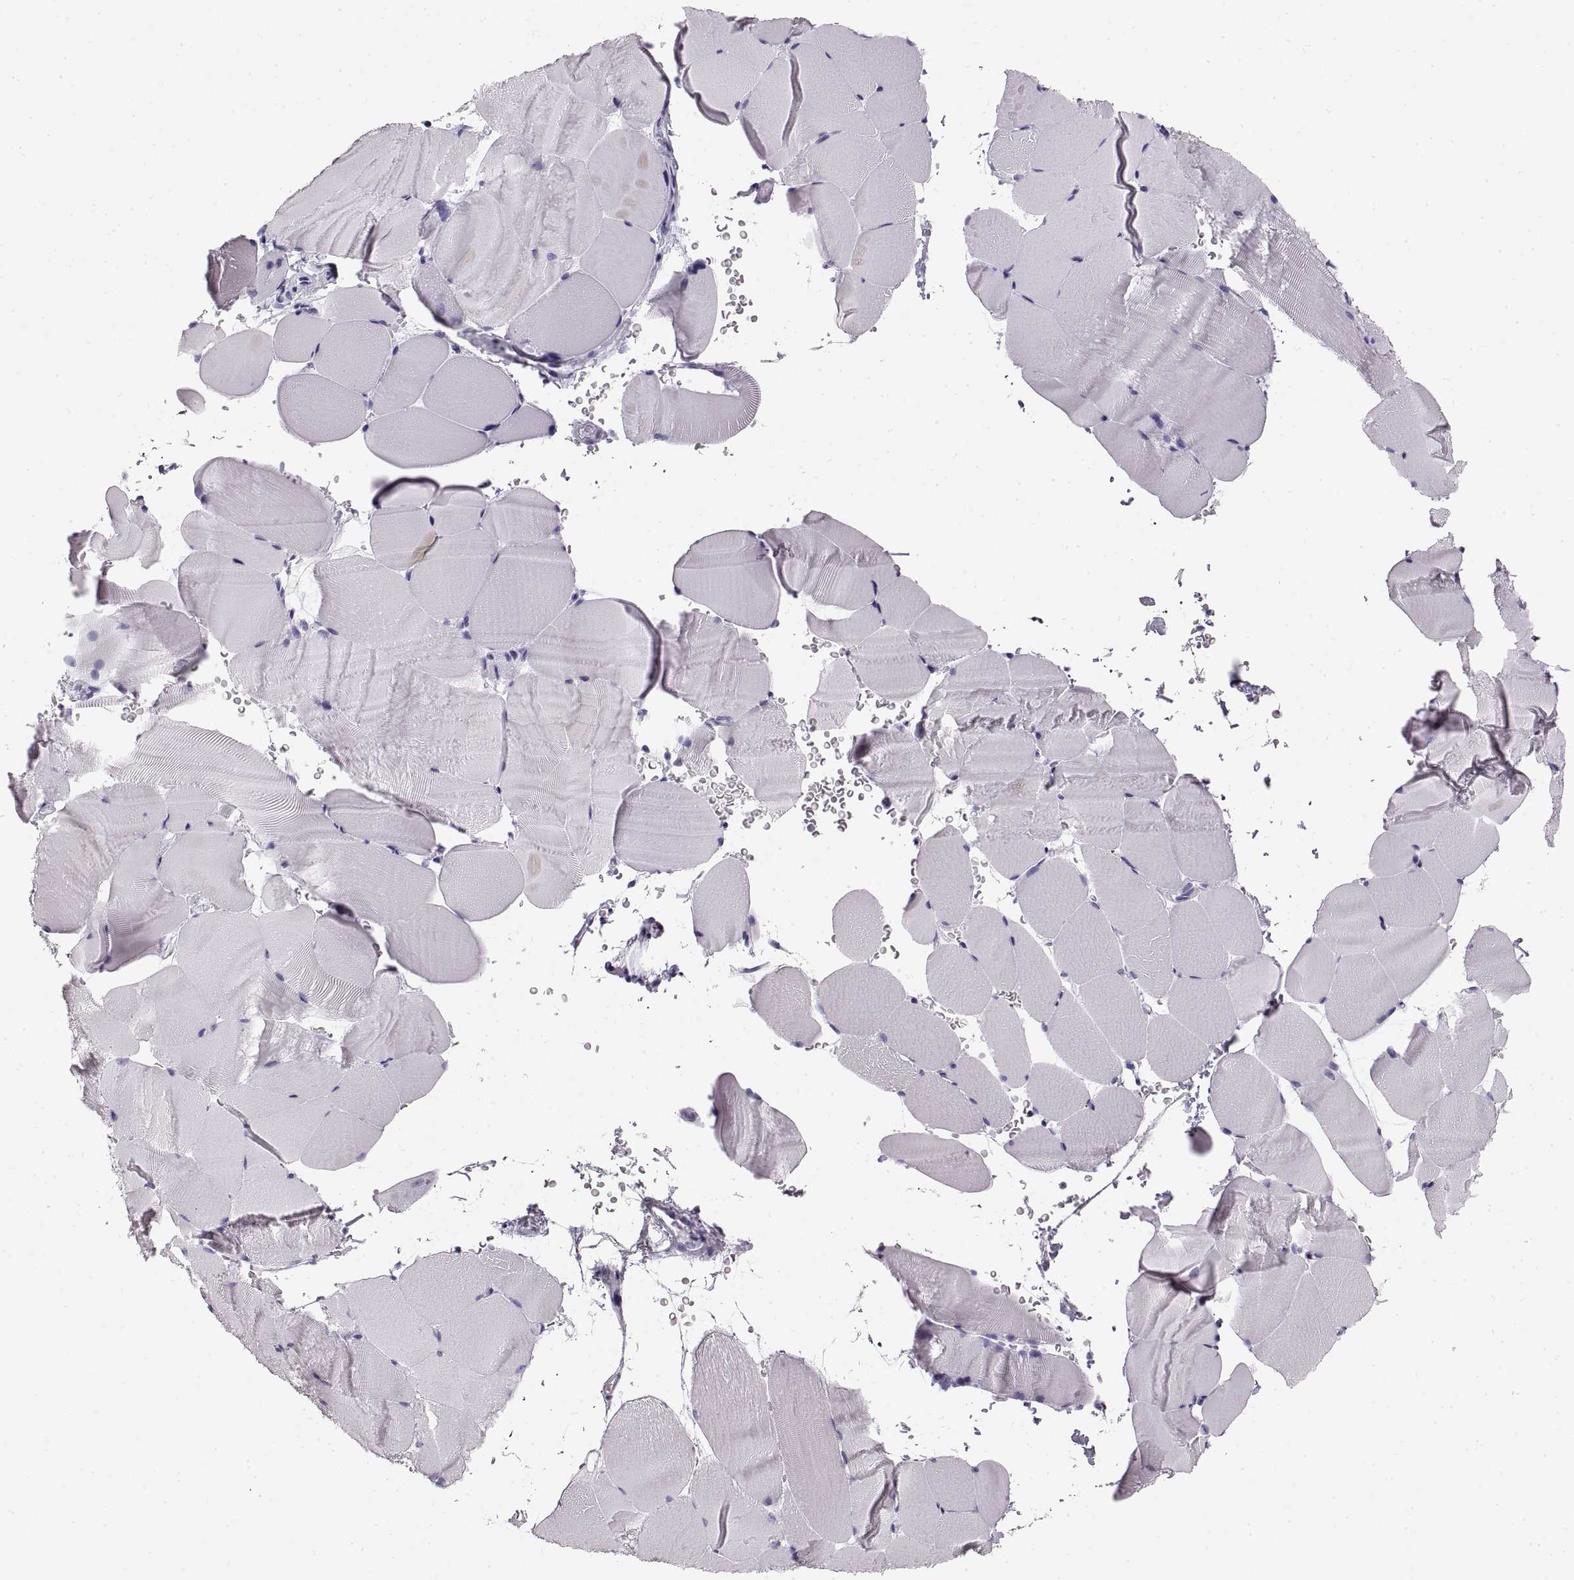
{"staining": {"intensity": "negative", "quantity": "none", "location": "none"}, "tissue": "skeletal muscle", "cell_type": "Myocytes", "image_type": "normal", "snomed": [{"axis": "morphology", "description": "Normal tissue, NOS"}, {"axis": "topography", "description": "Skeletal muscle"}], "caption": "This is a photomicrograph of immunohistochemistry staining of unremarkable skeletal muscle, which shows no positivity in myocytes. Nuclei are stained in blue.", "gene": "CRYAA", "patient": {"sex": "female", "age": 37}}